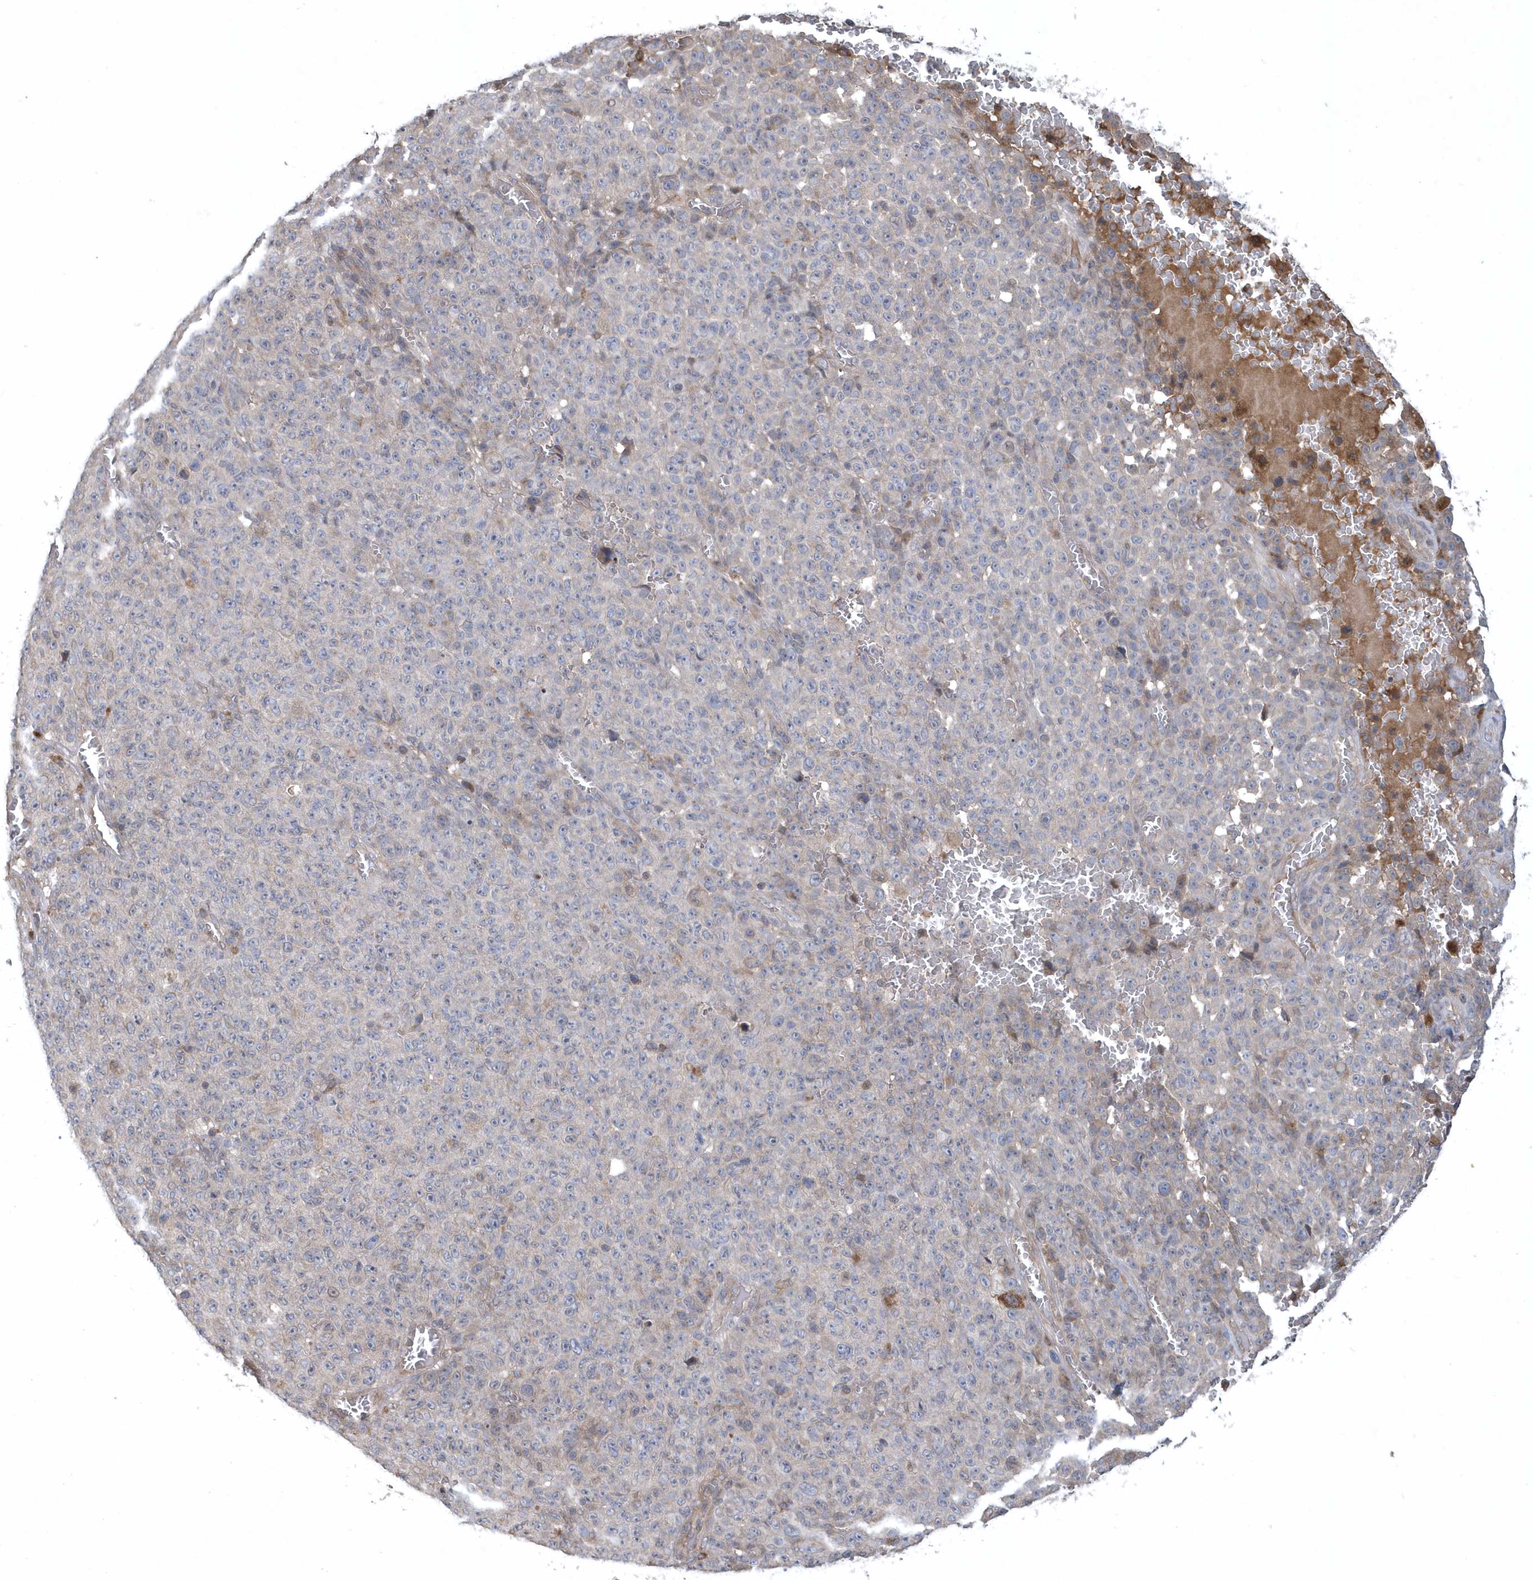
{"staining": {"intensity": "negative", "quantity": "none", "location": "none"}, "tissue": "melanoma", "cell_type": "Tumor cells", "image_type": "cancer", "snomed": [{"axis": "morphology", "description": "Malignant melanoma, NOS"}, {"axis": "topography", "description": "Skin"}], "caption": "Tumor cells are negative for brown protein staining in melanoma. (DAB immunohistochemistry with hematoxylin counter stain).", "gene": "HMGCS1", "patient": {"sex": "female", "age": 82}}